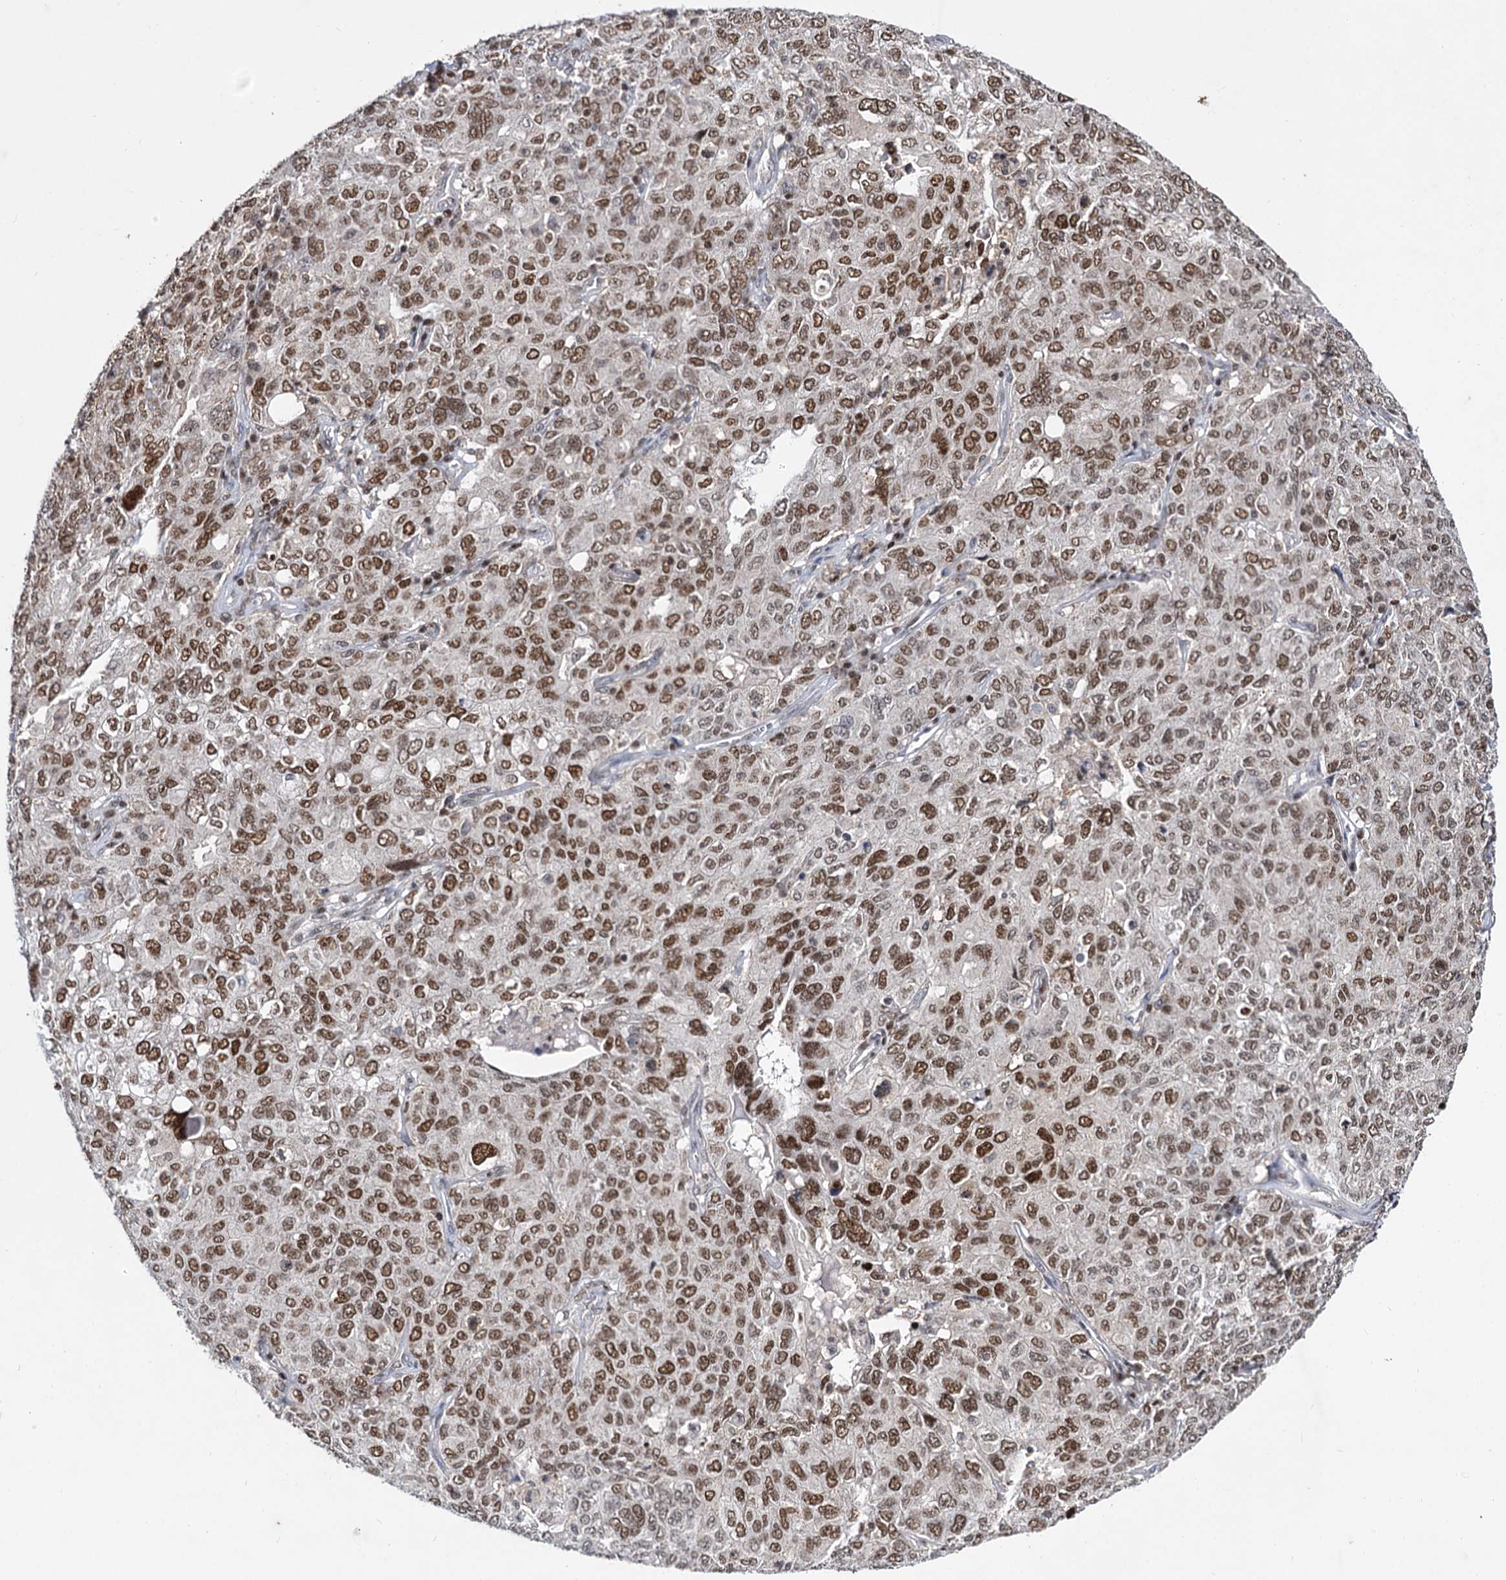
{"staining": {"intensity": "moderate", "quantity": ">75%", "location": "nuclear"}, "tissue": "ovarian cancer", "cell_type": "Tumor cells", "image_type": "cancer", "snomed": [{"axis": "morphology", "description": "Carcinoma, endometroid"}, {"axis": "topography", "description": "Ovary"}], "caption": "High-power microscopy captured an immunohistochemistry image of endometroid carcinoma (ovarian), revealing moderate nuclear staining in approximately >75% of tumor cells. (DAB IHC, brown staining for protein, blue staining for nuclei).", "gene": "SMCHD1", "patient": {"sex": "female", "age": 62}}